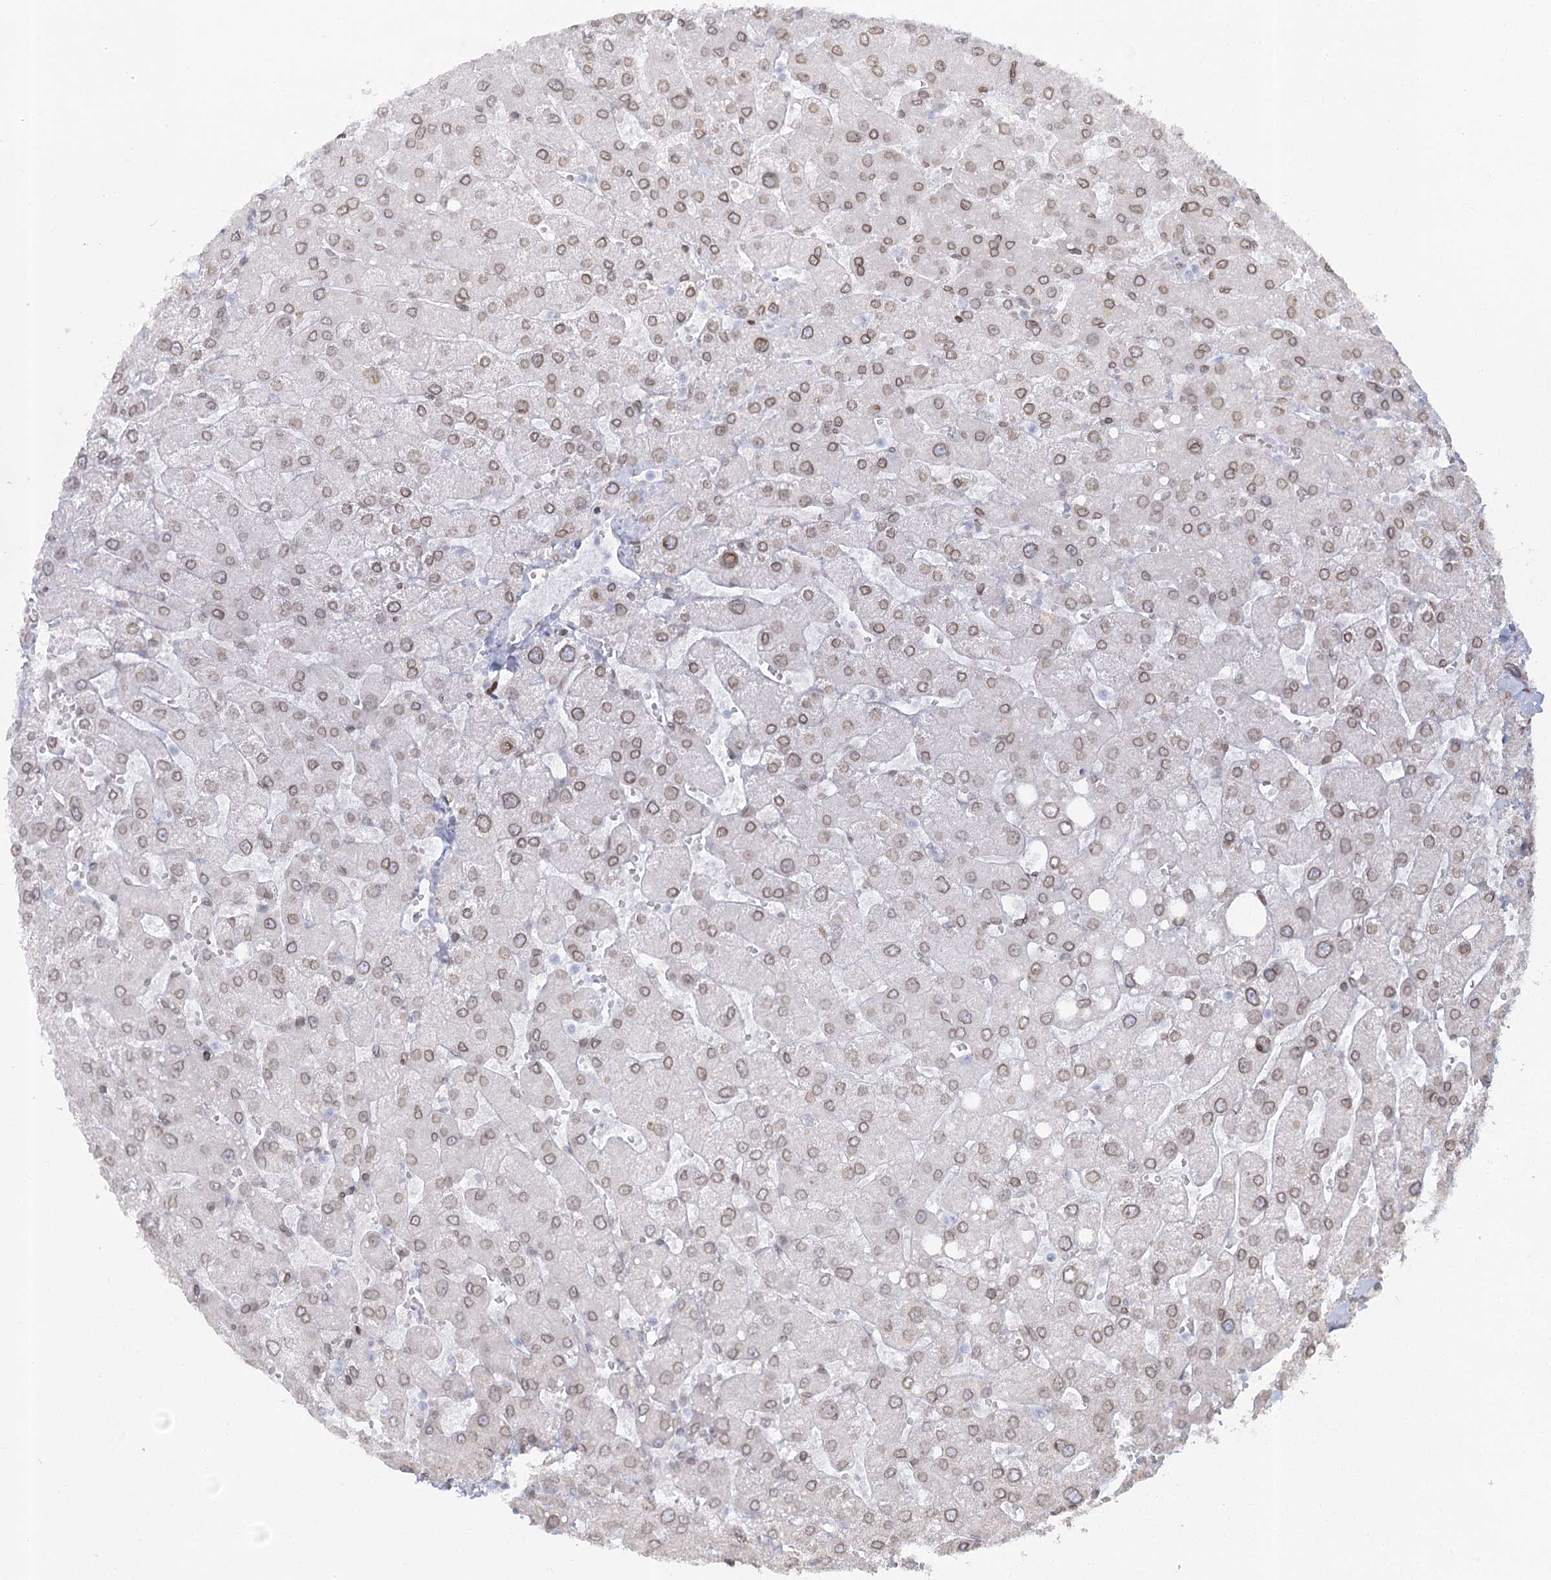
{"staining": {"intensity": "negative", "quantity": "none", "location": "none"}, "tissue": "liver", "cell_type": "Cholangiocytes", "image_type": "normal", "snomed": [{"axis": "morphology", "description": "Normal tissue, NOS"}, {"axis": "topography", "description": "Liver"}], "caption": "Cholangiocytes show no significant staining in benign liver. Nuclei are stained in blue.", "gene": "VWA5A", "patient": {"sex": "male", "age": 55}}